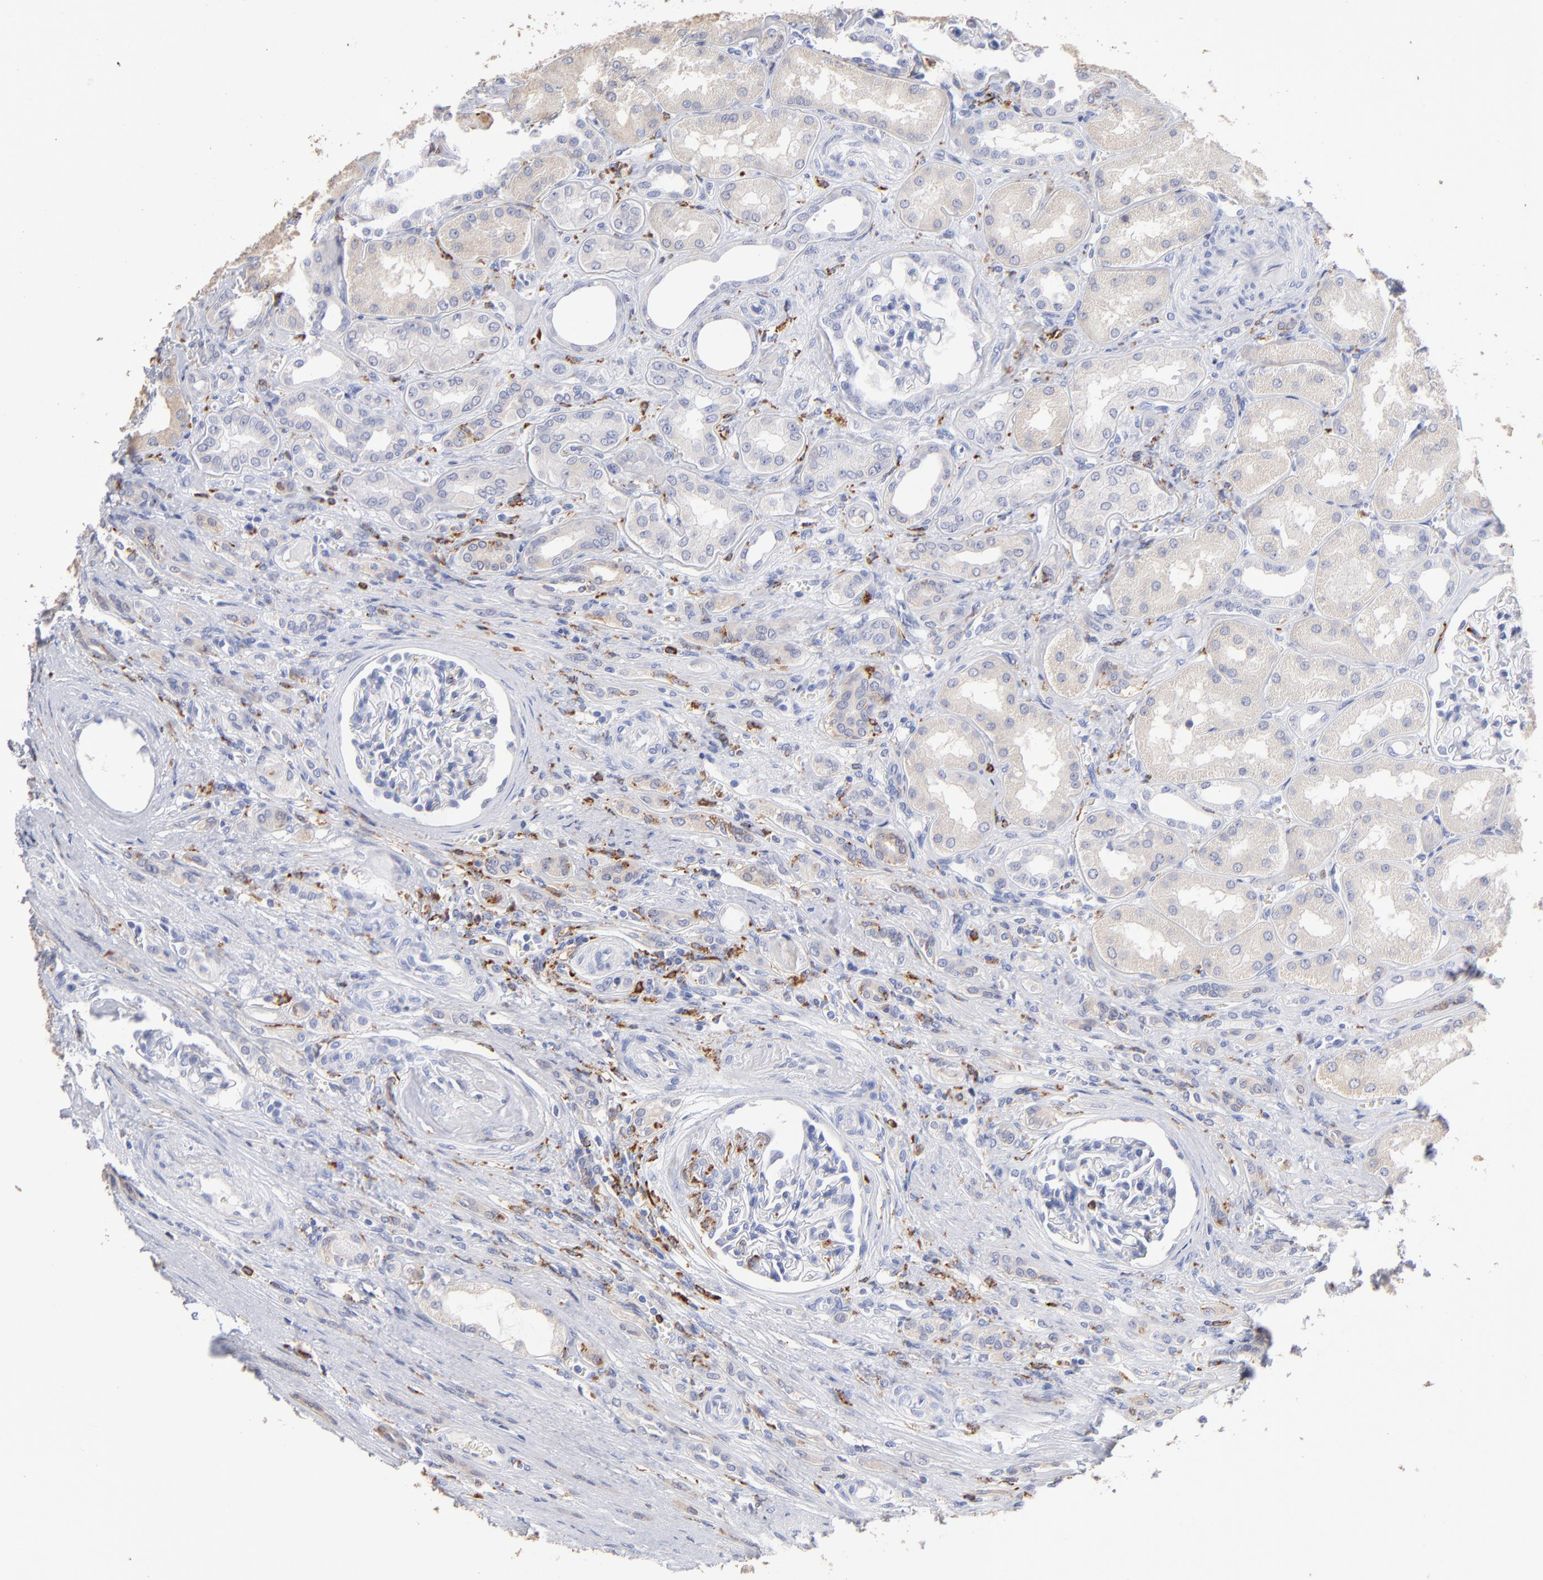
{"staining": {"intensity": "negative", "quantity": "none", "location": "none"}, "tissue": "renal cancer", "cell_type": "Tumor cells", "image_type": "cancer", "snomed": [{"axis": "morphology", "description": "Adenocarcinoma, NOS"}, {"axis": "topography", "description": "Kidney"}], "caption": "Immunohistochemistry (IHC) of human renal adenocarcinoma demonstrates no positivity in tumor cells. The staining was performed using DAB to visualize the protein expression in brown, while the nuclei were stained in blue with hematoxylin (Magnification: 20x).", "gene": "CD180", "patient": {"sex": "male", "age": 46}}